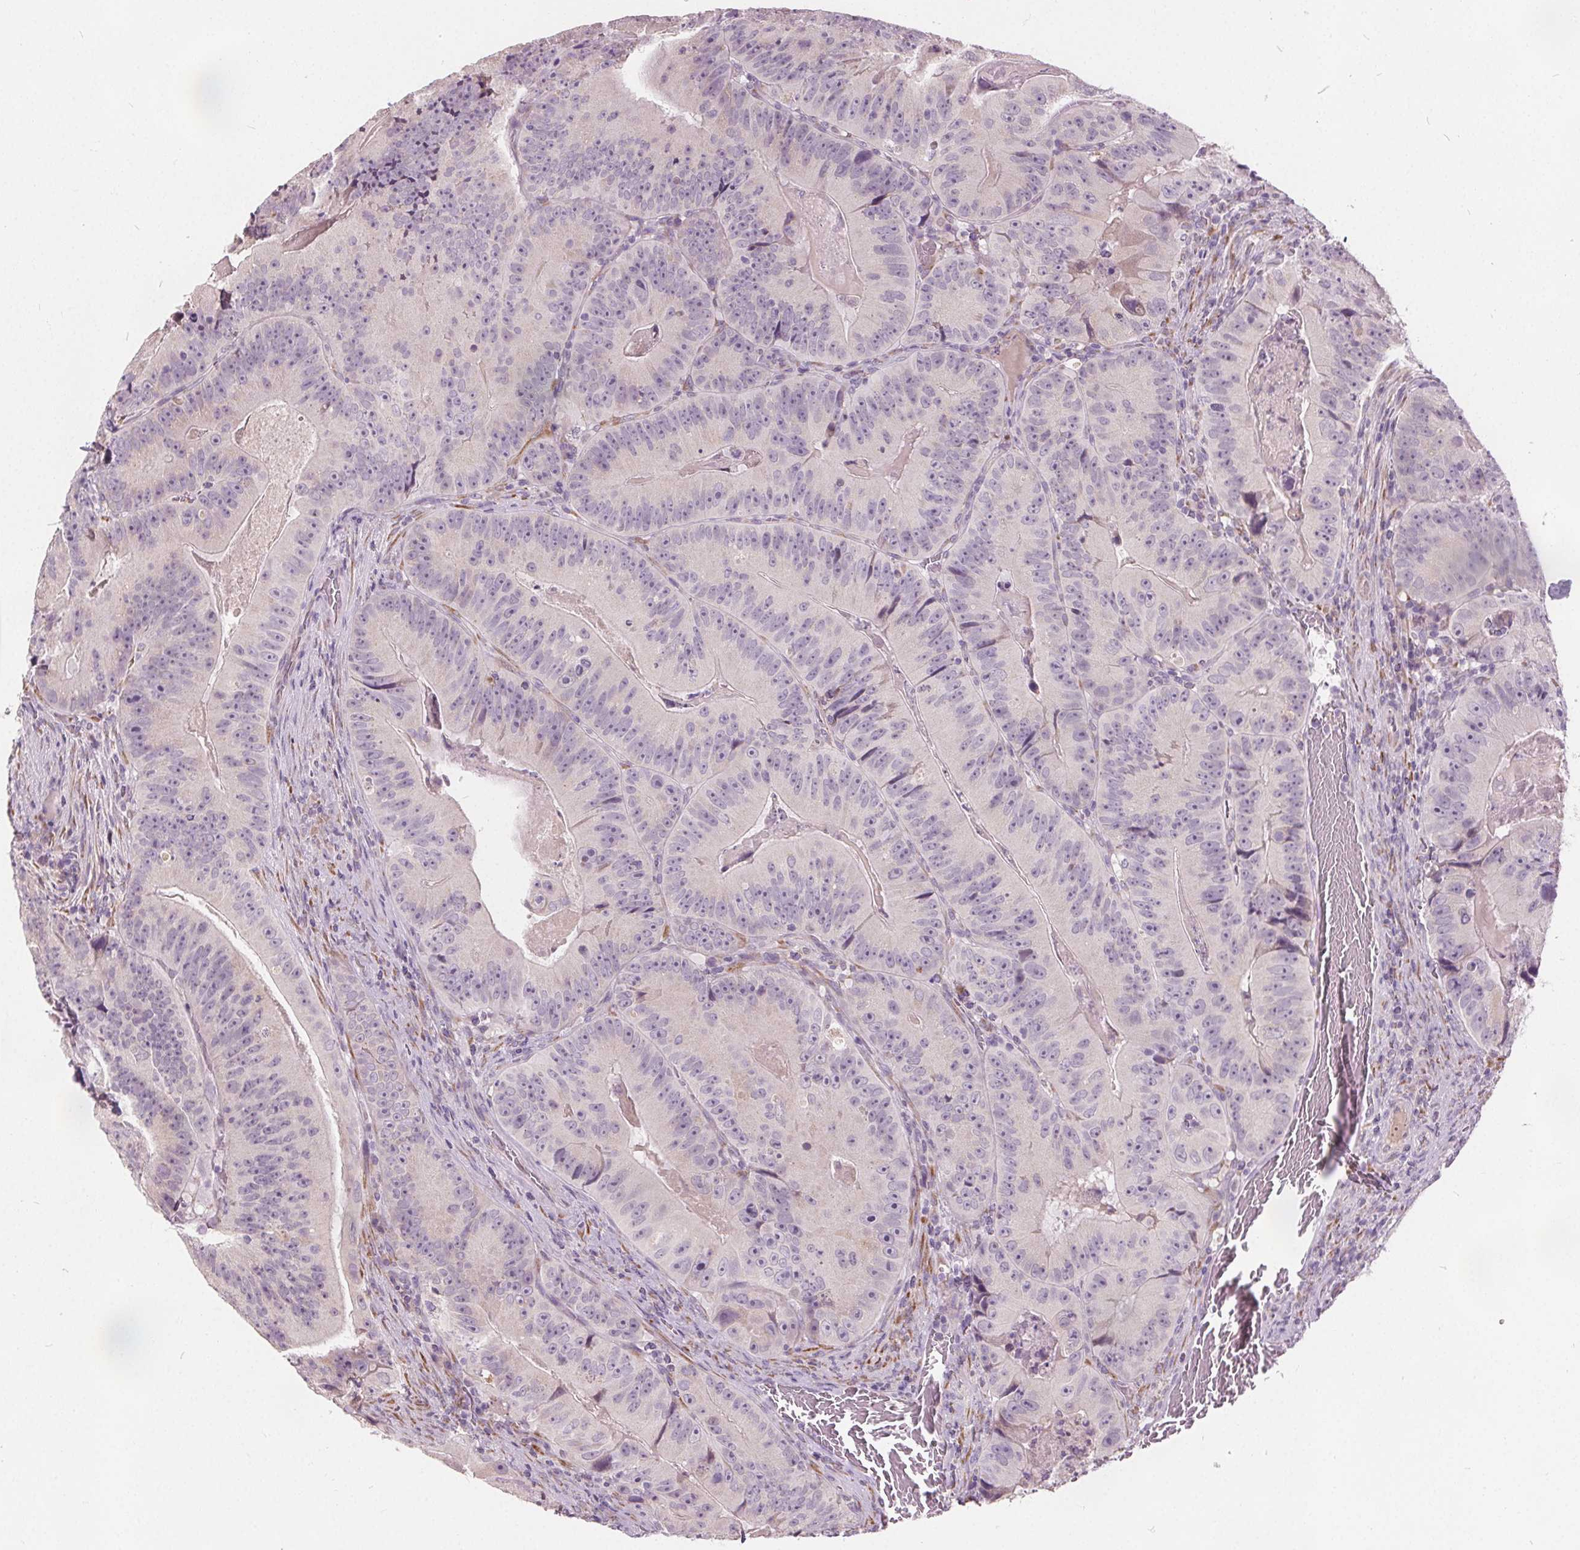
{"staining": {"intensity": "negative", "quantity": "none", "location": "none"}, "tissue": "colorectal cancer", "cell_type": "Tumor cells", "image_type": "cancer", "snomed": [{"axis": "morphology", "description": "Adenocarcinoma, NOS"}, {"axis": "topography", "description": "Colon"}], "caption": "Protein analysis of colorectal cancer shows no significant staining in tumor cells.", "gene": "ACOX2", "patient": {"sex": "female", "age": 86}}